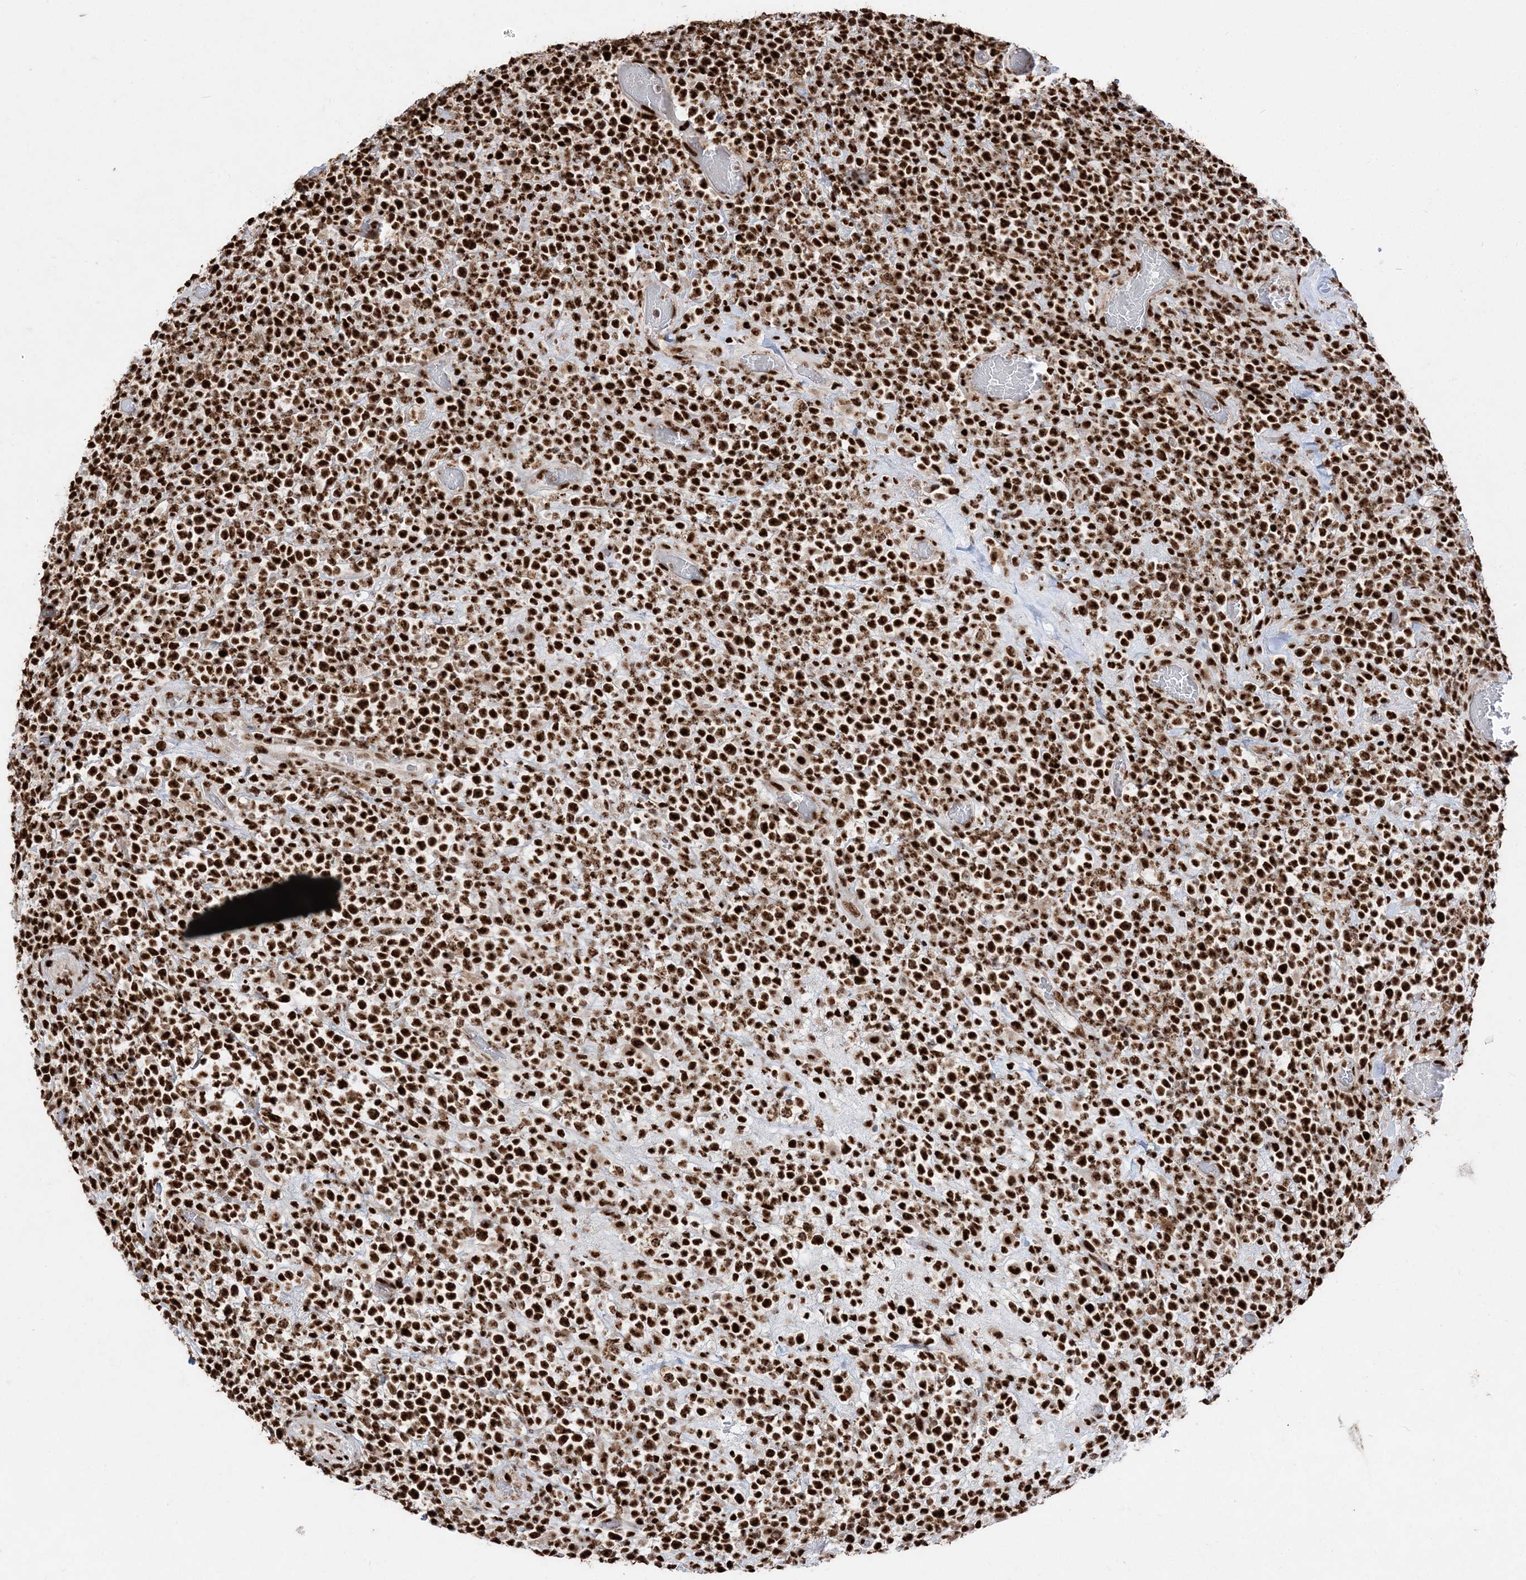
{"staining": {"intensity": "strong", "quantity": ">75%", "location": "nuclear"}, "tissue": "lymphoma", "cell_type": "Tumor cells", "image_type": "cancer", "snomed": [{"axis": "morphology", "description": "Malignant lymphoma, non-Hodgkin's type, High grade"}, {"axis": "topography", "description": "Colon"}], "caption": "This image displays IHC staining of human lymphoma, with high strong nuclear positivity in about >75% of tumor cells.", "gene": "RBM17", "patient": {"sex": "female", "age": 53}}